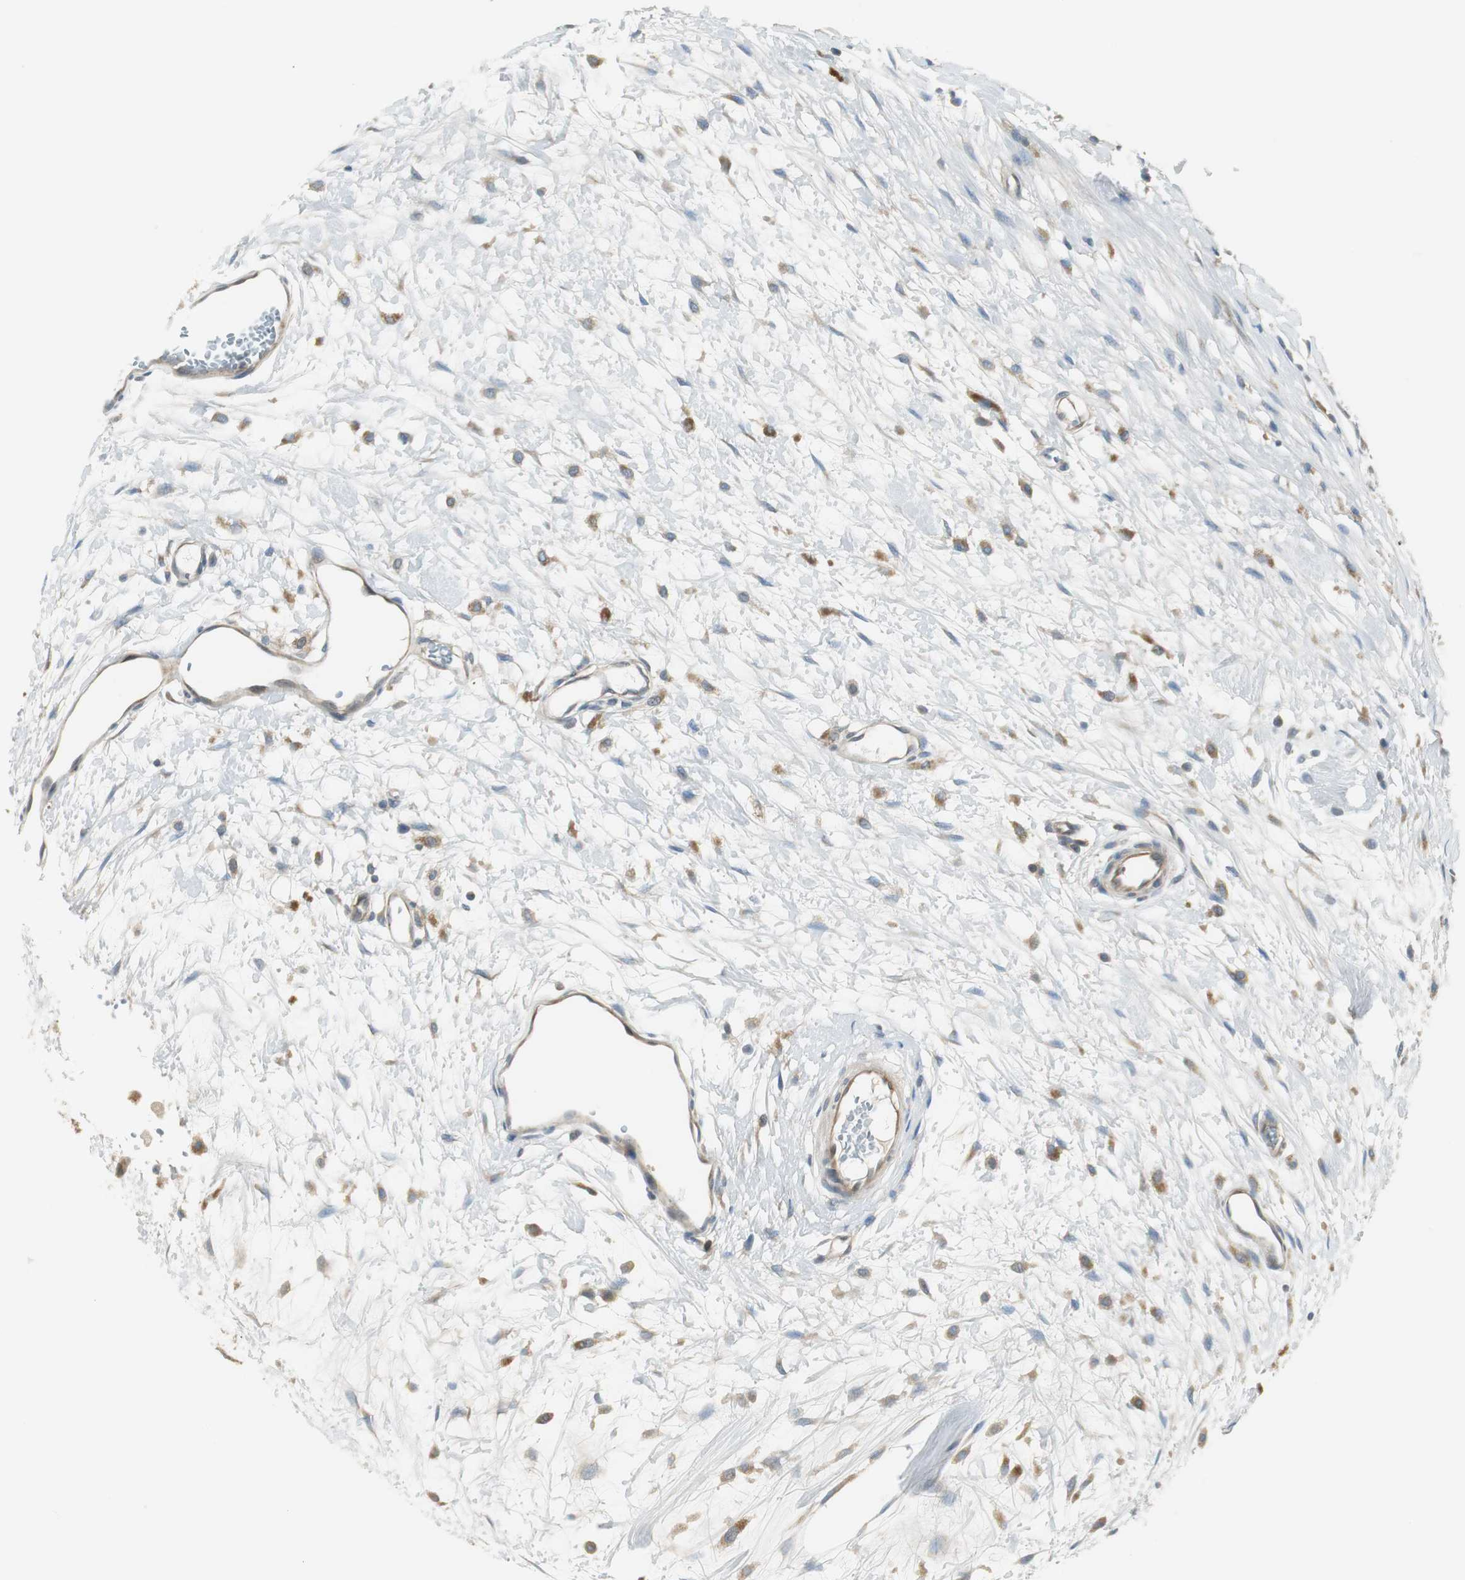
{"staining": {"intensity": "moderate", "quantity": ">75%", "location": "cytoplasmic/membranous"}, "tissue": "melanoma", "cell_type": "Tumor cells", "image_type": "cancer", "snomed": [{"axis": "morphology", "description": "Malignant melanoma, Metastatic site"}, {"axis": "topography", "description": "Lymph node"}], "caption": "A brown stain labels moderate cytoplasmic/membranous positivity of a protein in malignant melanoma (metastatic site) tumor cells. (DAB (3,3'-diaminobenzidine) IHC with brightfield microscopy, high magnification).", "gene": "PRKAA1", "patient": {"sex": "male", "age": 59}}